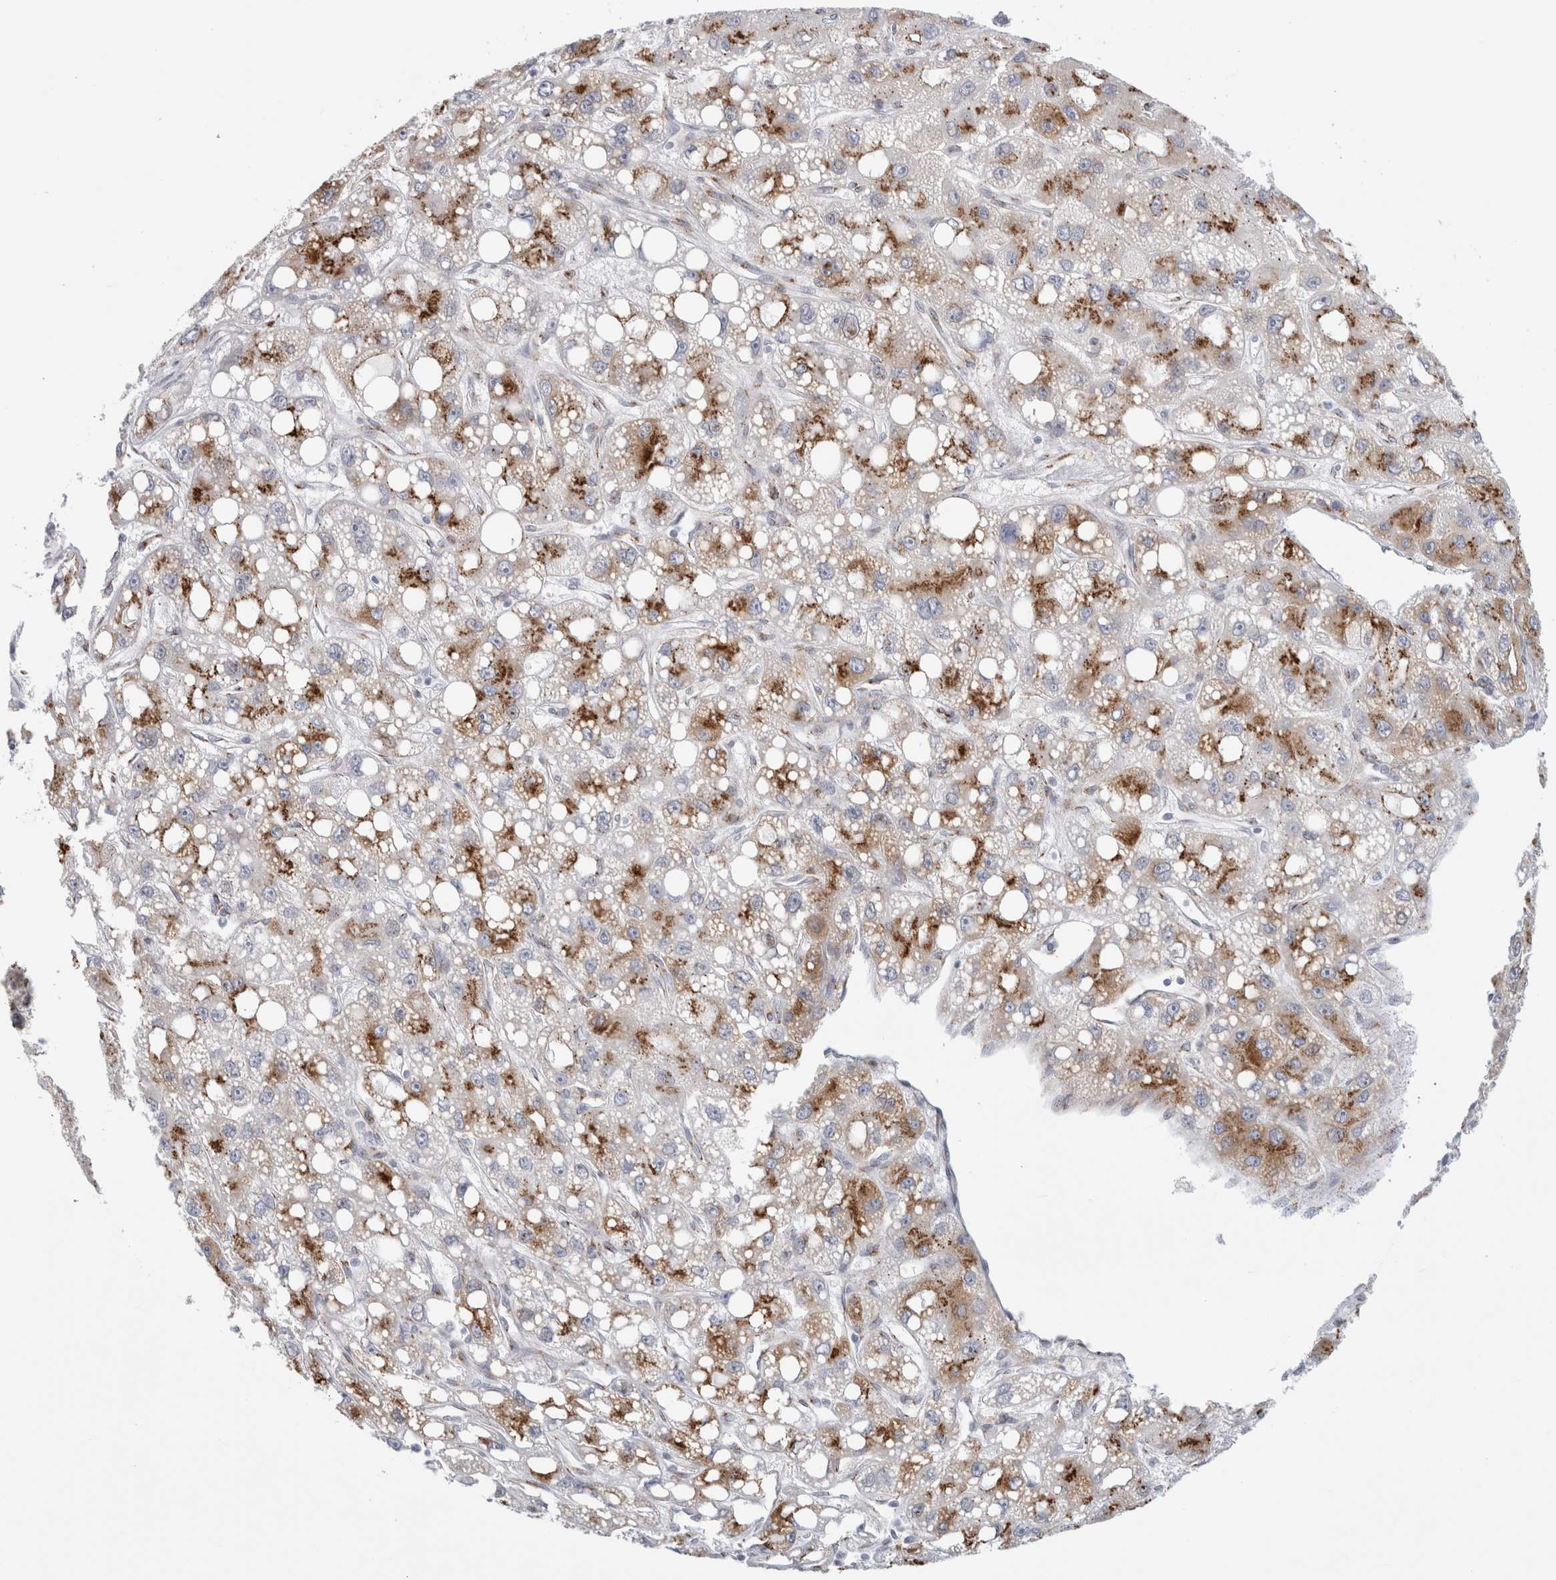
{"staining": {"intensity": "moderate", "quantity": ">75%", "location": "cytoplasmic/membranous"}, "tissue": "liver cancer", "cell_type": "Tumor cells", "image_type": "cancer", "snomed": [{"axis": "morphology", "description": "Carcinoma, Hepatocellular, NOS"}, {"axis": "topography", "description": "Liver"}], "caption": "An immunohistochemistry image of tumor tissue is shown. Protein staining in brown labels moderate cytoplasmic/membranous positivity in hepatocellular carcinoma (liver) within tumor cells. The protein is shown in brown color, while the nuclei are stained blue.", "gene": "MCFD2", "patient": {"sex": "male", "age": 55}}